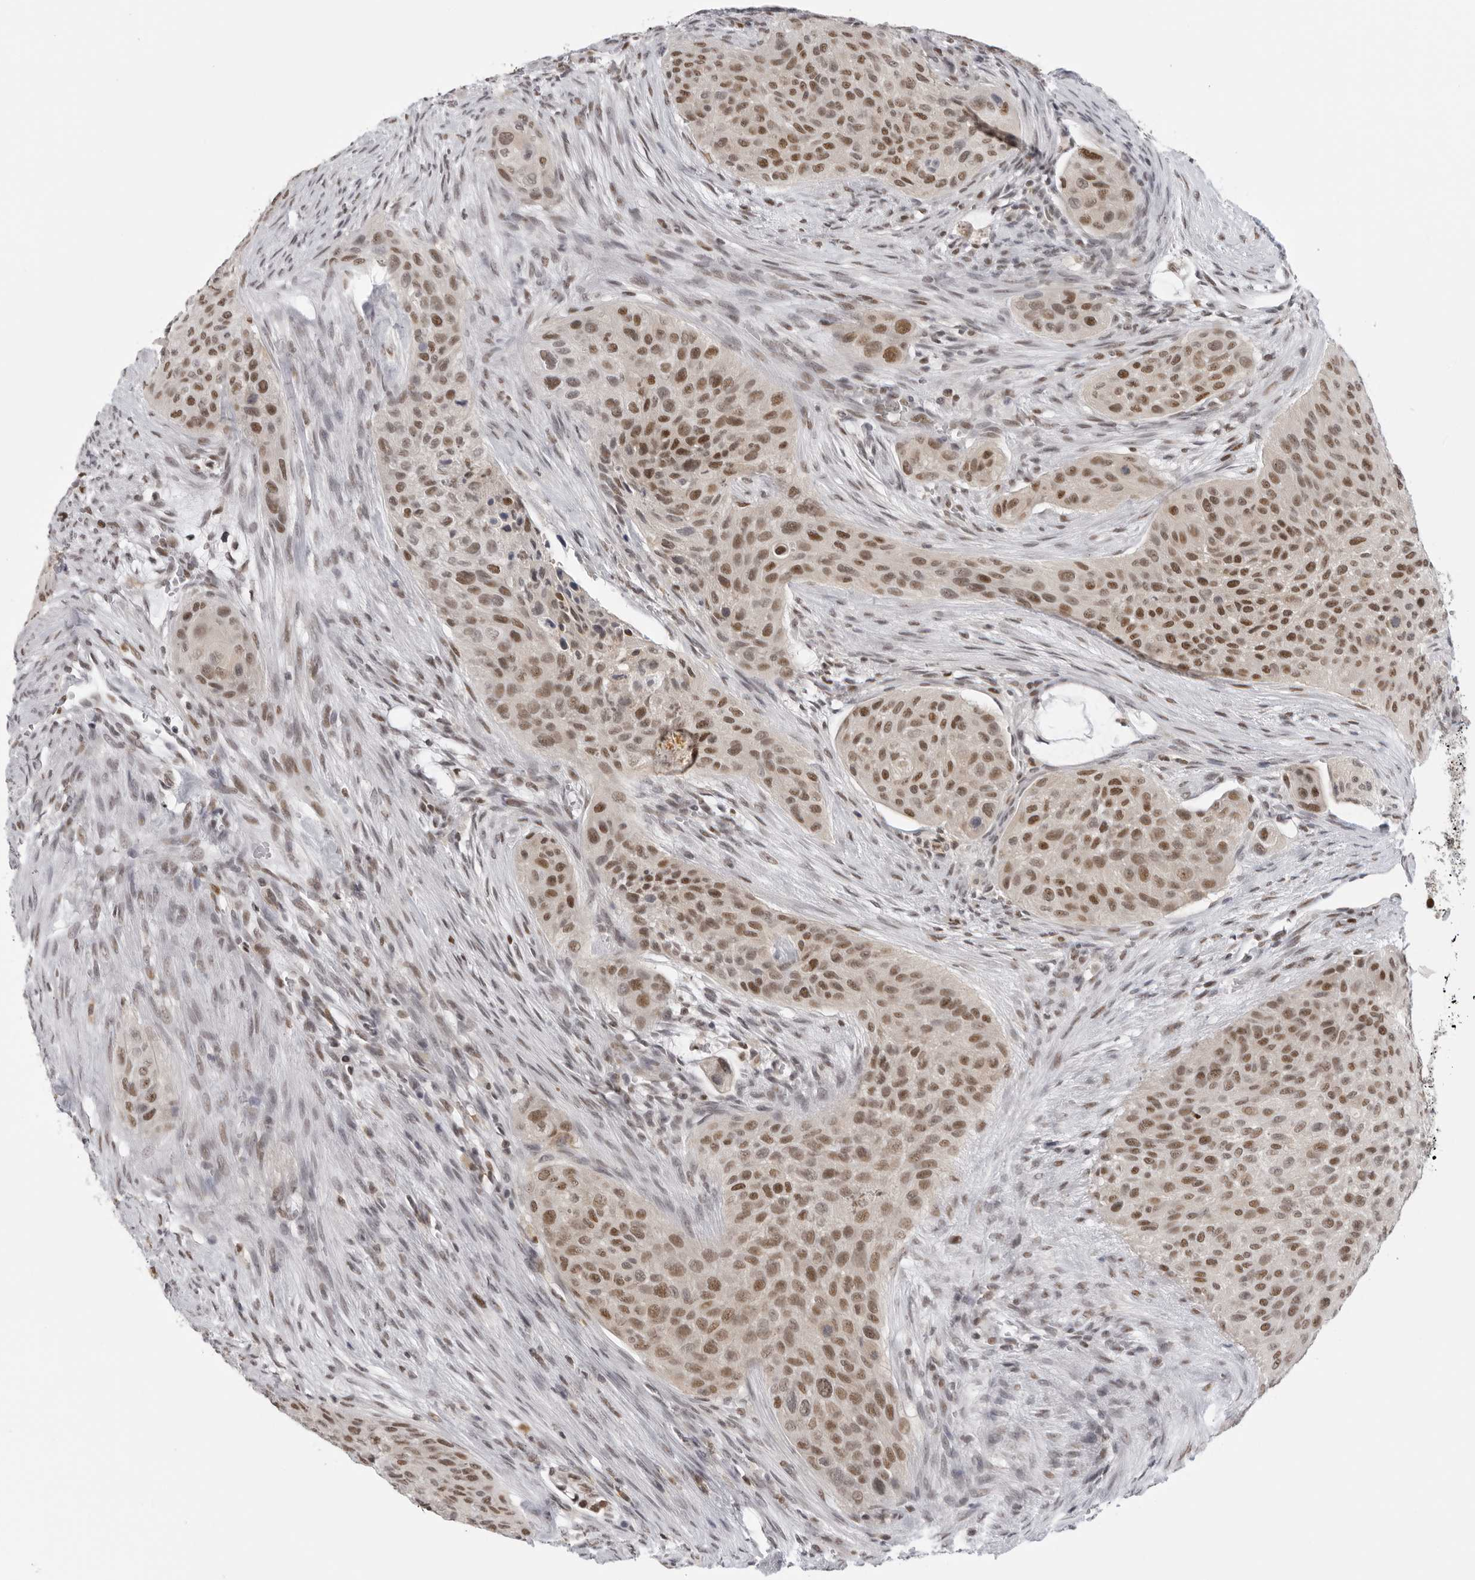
{"staining": {"intensity": "moderate", "quantity": ">75%", "location": "nuclear"}, "tissue": "urothelial cancer", "cell_type": "Tumor cells", "image_type": "cancer", "snomed": [{"axis": "morphology", "description": "Urothelial carcinoma, High grade"}, {"axis": "topography", "description": "Urinary bladder"}], "caption": "Human high-grade urothelial carcinoma stained for a protein (brown) demonstrates moderate nuclear positive expression in about >75% of tumor cells.", "gene": "RPA2", "patient": {"sex": "male", "age": 35}}